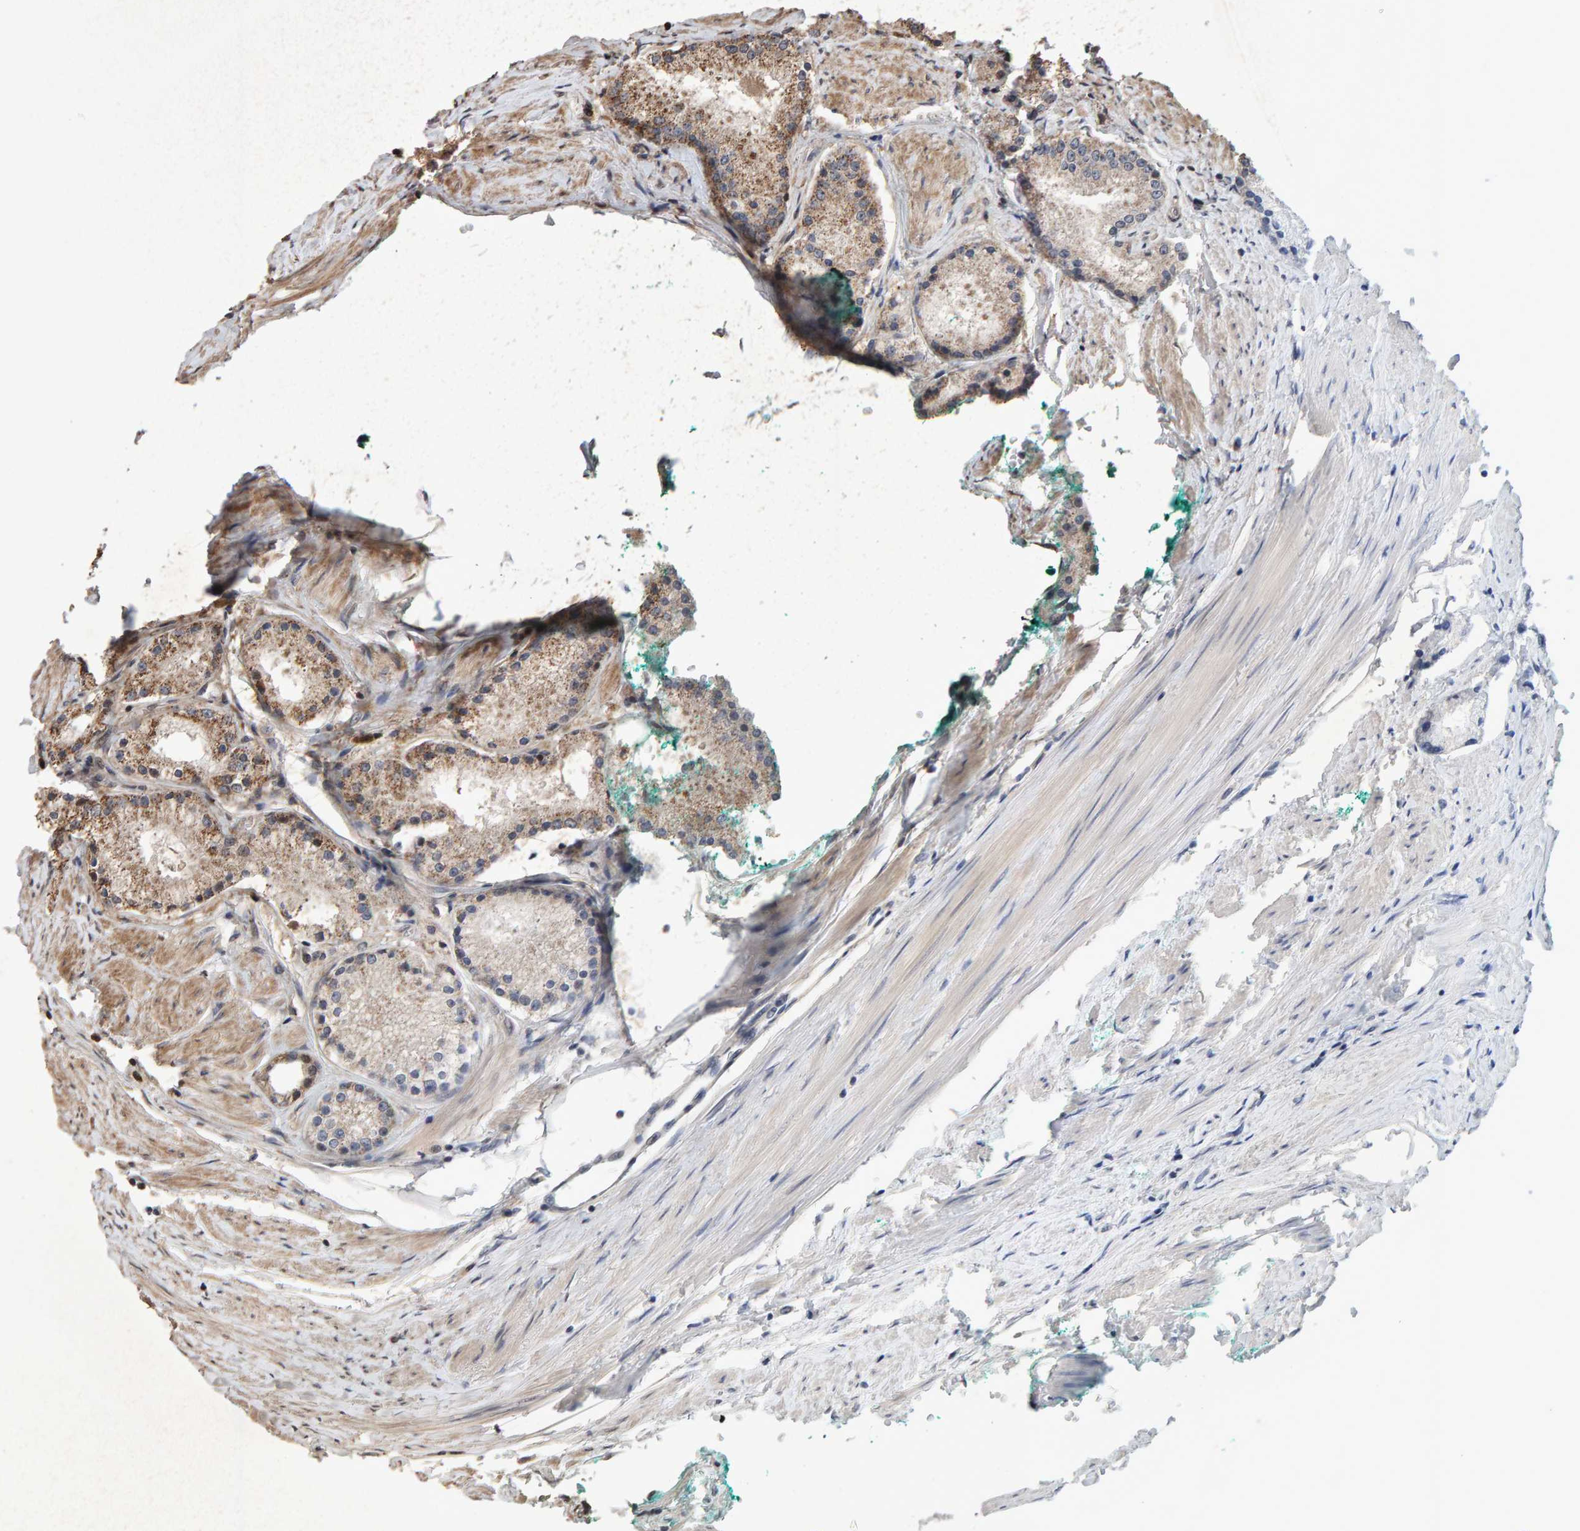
{"staining": {"intensity": "weak", "quantity": ">75%", "location": "cytoplasmic/membranous"}, "tissue": "prostate cancer", "cell_type": "Tumor cells", "image_type": "cancer", "snomed": [{"axis": "morphology", "description": "Adenocarcinoma, Low grade"}, {"axis": "topography", "description": "Prostate"}], "caption": "The immunohistochemical stain labels weak cytoplasmic/membranous expression in tumor cells of prostate cancer tissue.", "gene": "PECR", "patient": {"sex": "male", "age": 63}}